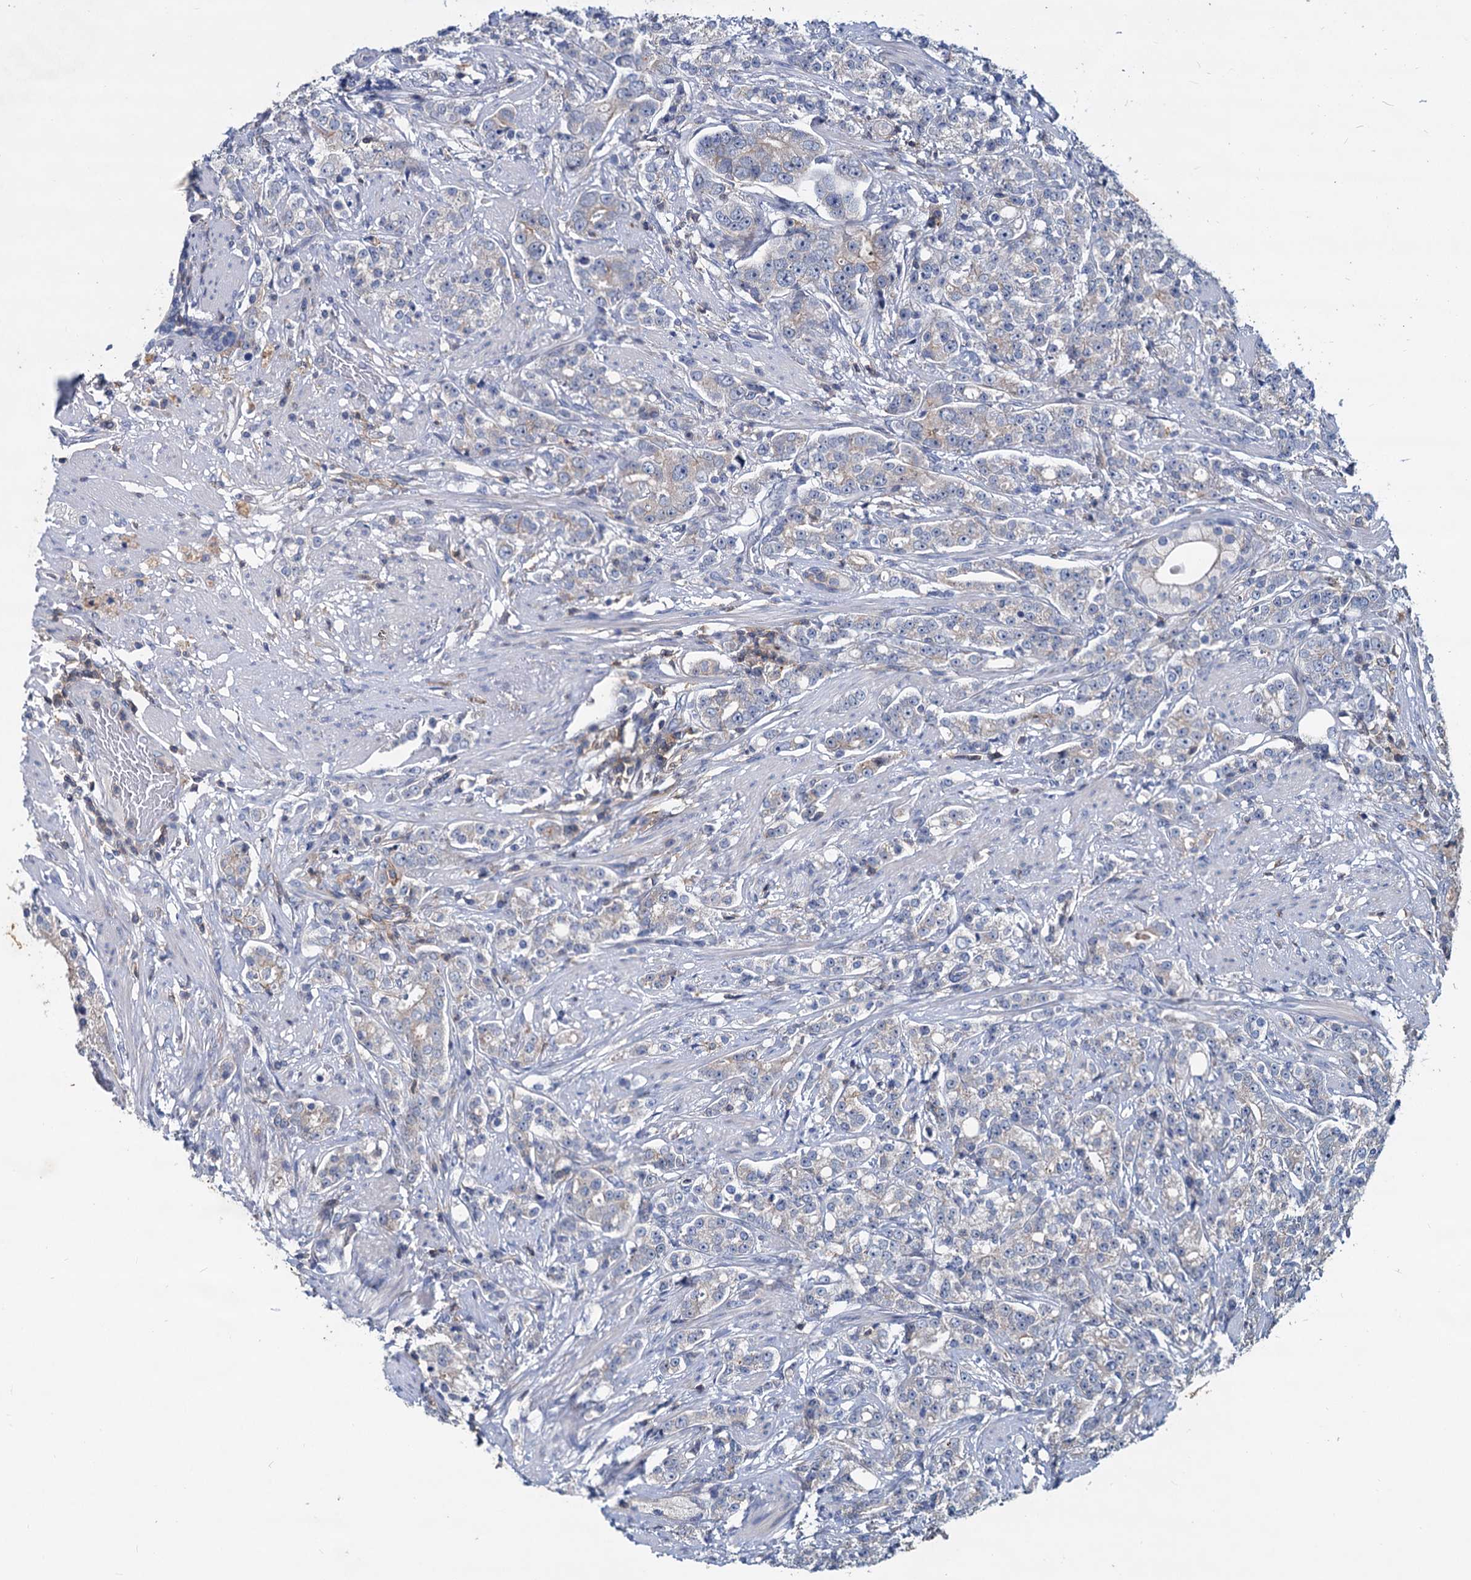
{"staining": {"intensity": "negative", "quantity": "none", "location": "none"}, "tissue": "prostate cancer", "cell_type": "Tumor cells", "image_type": "cancer", "snomed": [{"axis": "morphology", "description": "Adenocarcinoma, High grade"}, {"axis": "topography", "description": "Prostate"}], "caption": "Tumor cells are negative for brown protein staining in prostate adenocarcinoma (high-grade). (Stains: DAB (3,3'-diaminobenzidine) immunohistochemistry with hematoxylin counter stain, Microscopy: brightfield microscopy at high magnification).", "gene": "LRCH4", "patient": {"sex": "male", "age": 69}}